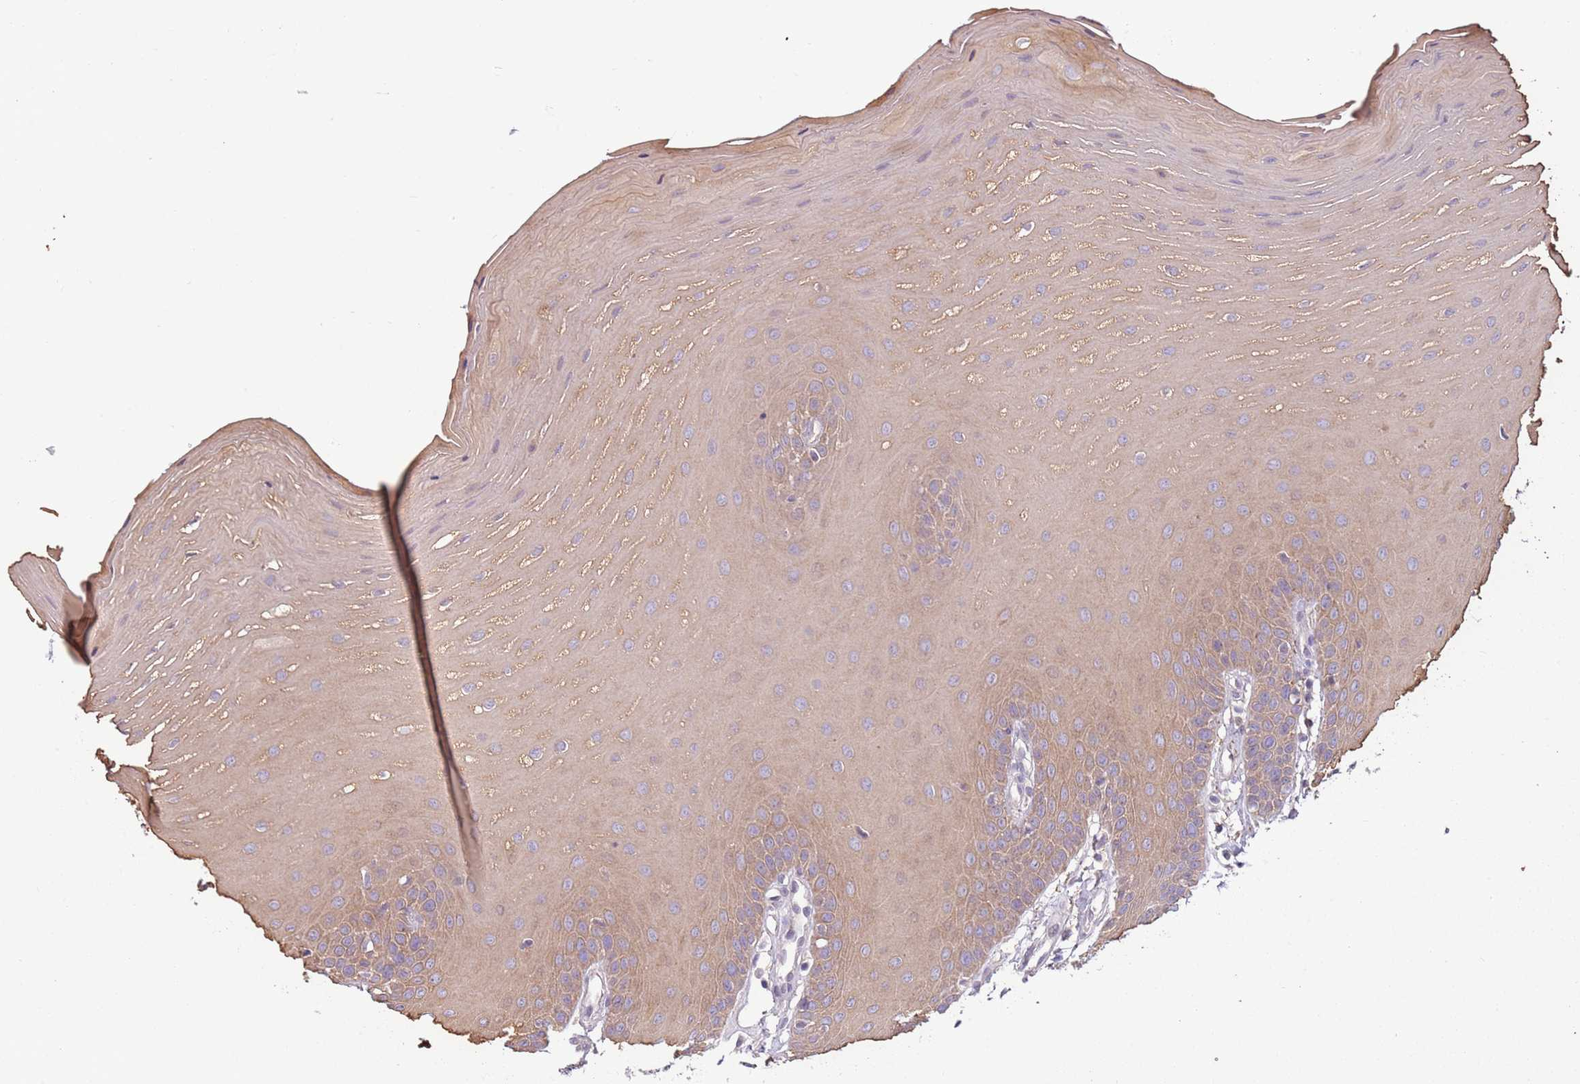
{"staining": {"intensity": "moderate", "quantity": ">75%", "location": "cytoplasmic/membranous"}, "tissue": "oral mucosa", "cell_type": "Squamous epithelial cells", "image_type": "normal", "snomed": [{"axis": "morphology", "description": "Normal tissue, NOS"}, {"axis": "topography", "description": "Oral tissue"}], "caption": "DAB (3,3'-diaminobenzidine) immunohistochemical staining of normal oral mucosa displays moderate cytoplasmic/membranous protein positivity in approximately >75% of squamous epithelial cells.", "gene": "CAPN9", "patient": {"sex": "female", "age": 39}}